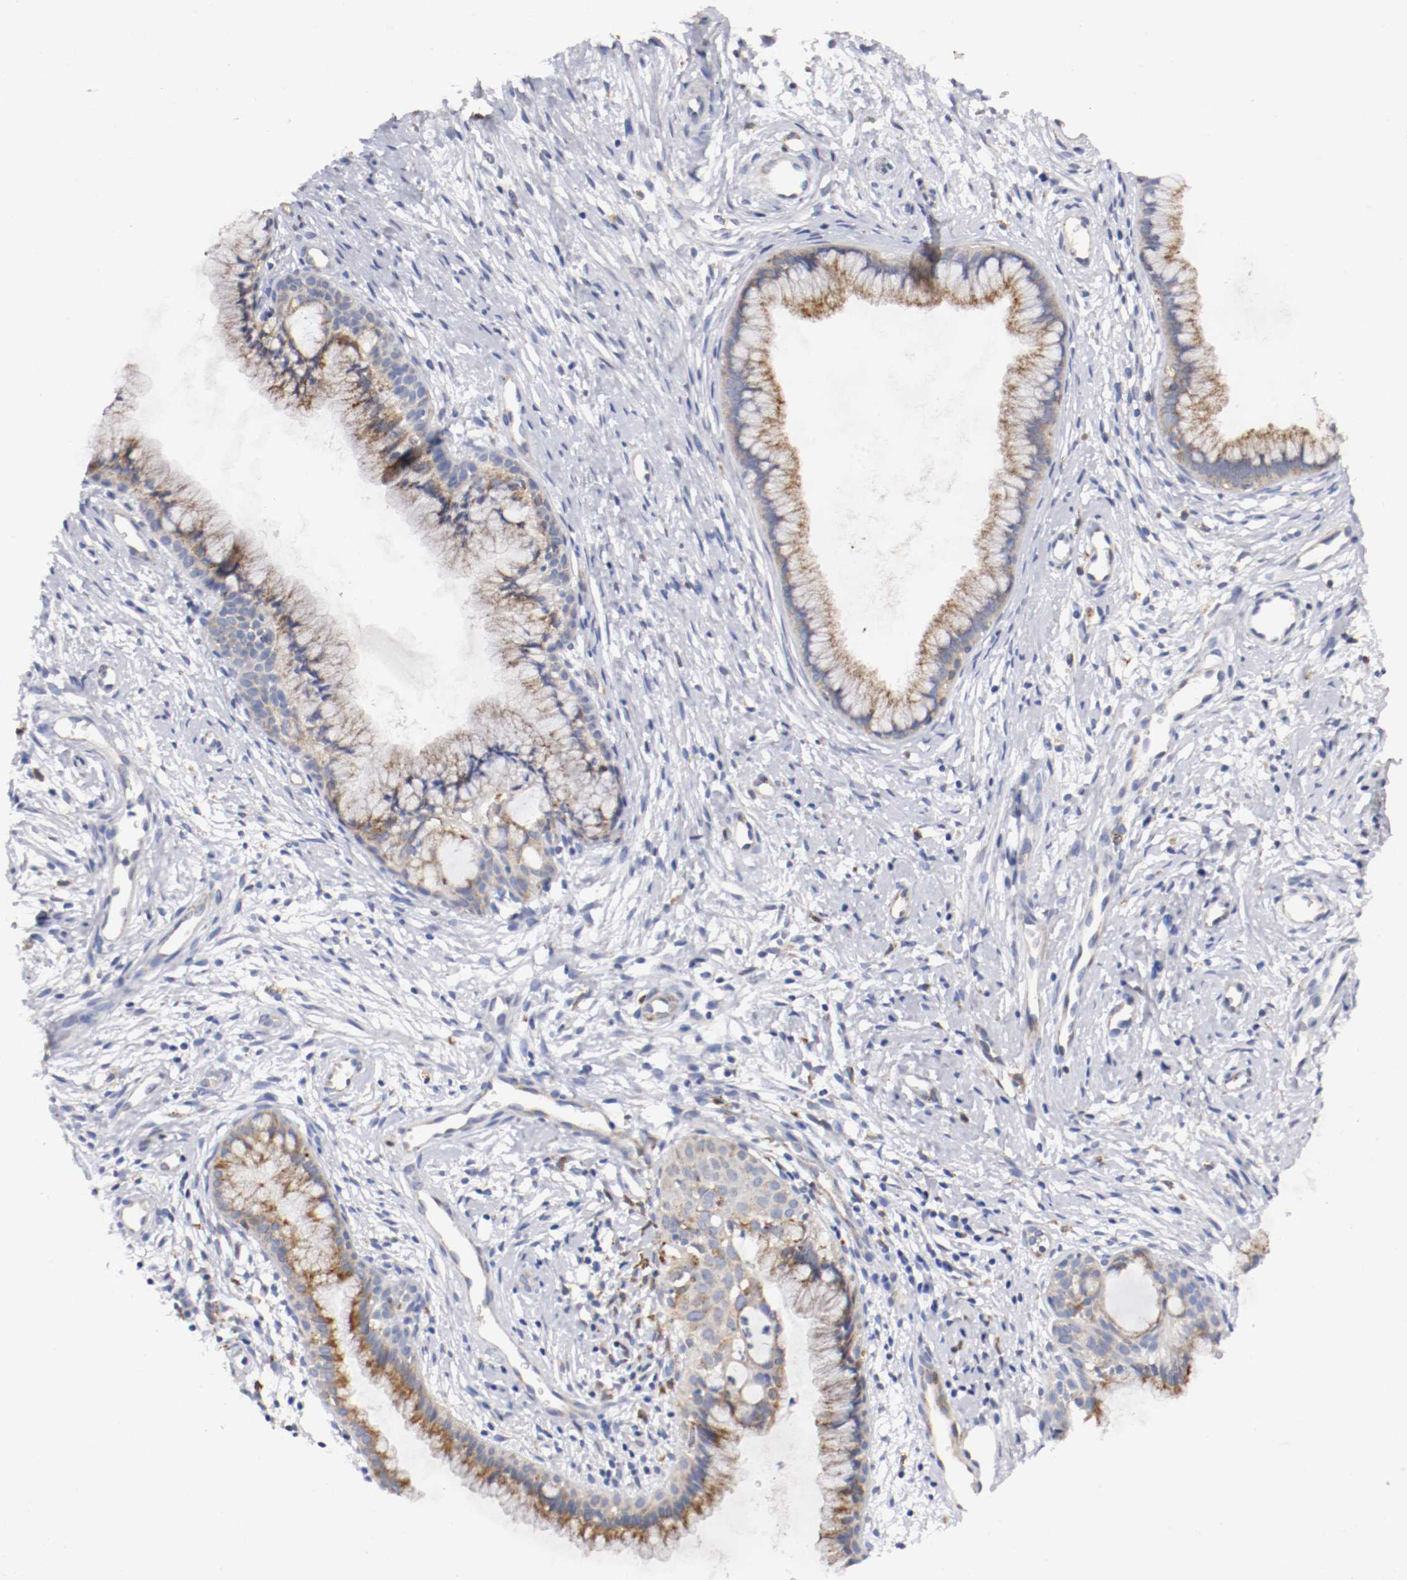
{"staining": {"intensity": "moderate", "quantity": ">75%", "location": "cytoplasmic/membranous"}, "tissue": "cervix", "cell_type": "Glandular cells", "image_type": "normal", "snomed": [{"axis": "morphology", "description": "Normal tissue, NOS"}, {"axis": "topography", "description": "Cervix"}], "caption": "Immunohistochemistry (IHC) micrograph of normal cervix: human cervix stained using IHC demonstrates medium levels of moderate protein expression localized specifically in the cytoplasmic/membranous of glandular cells, appearing as a cytoplasmic/membranous brown color.", "gene": "TRAF2", "patient": {"sex": "female", "age": 39}}